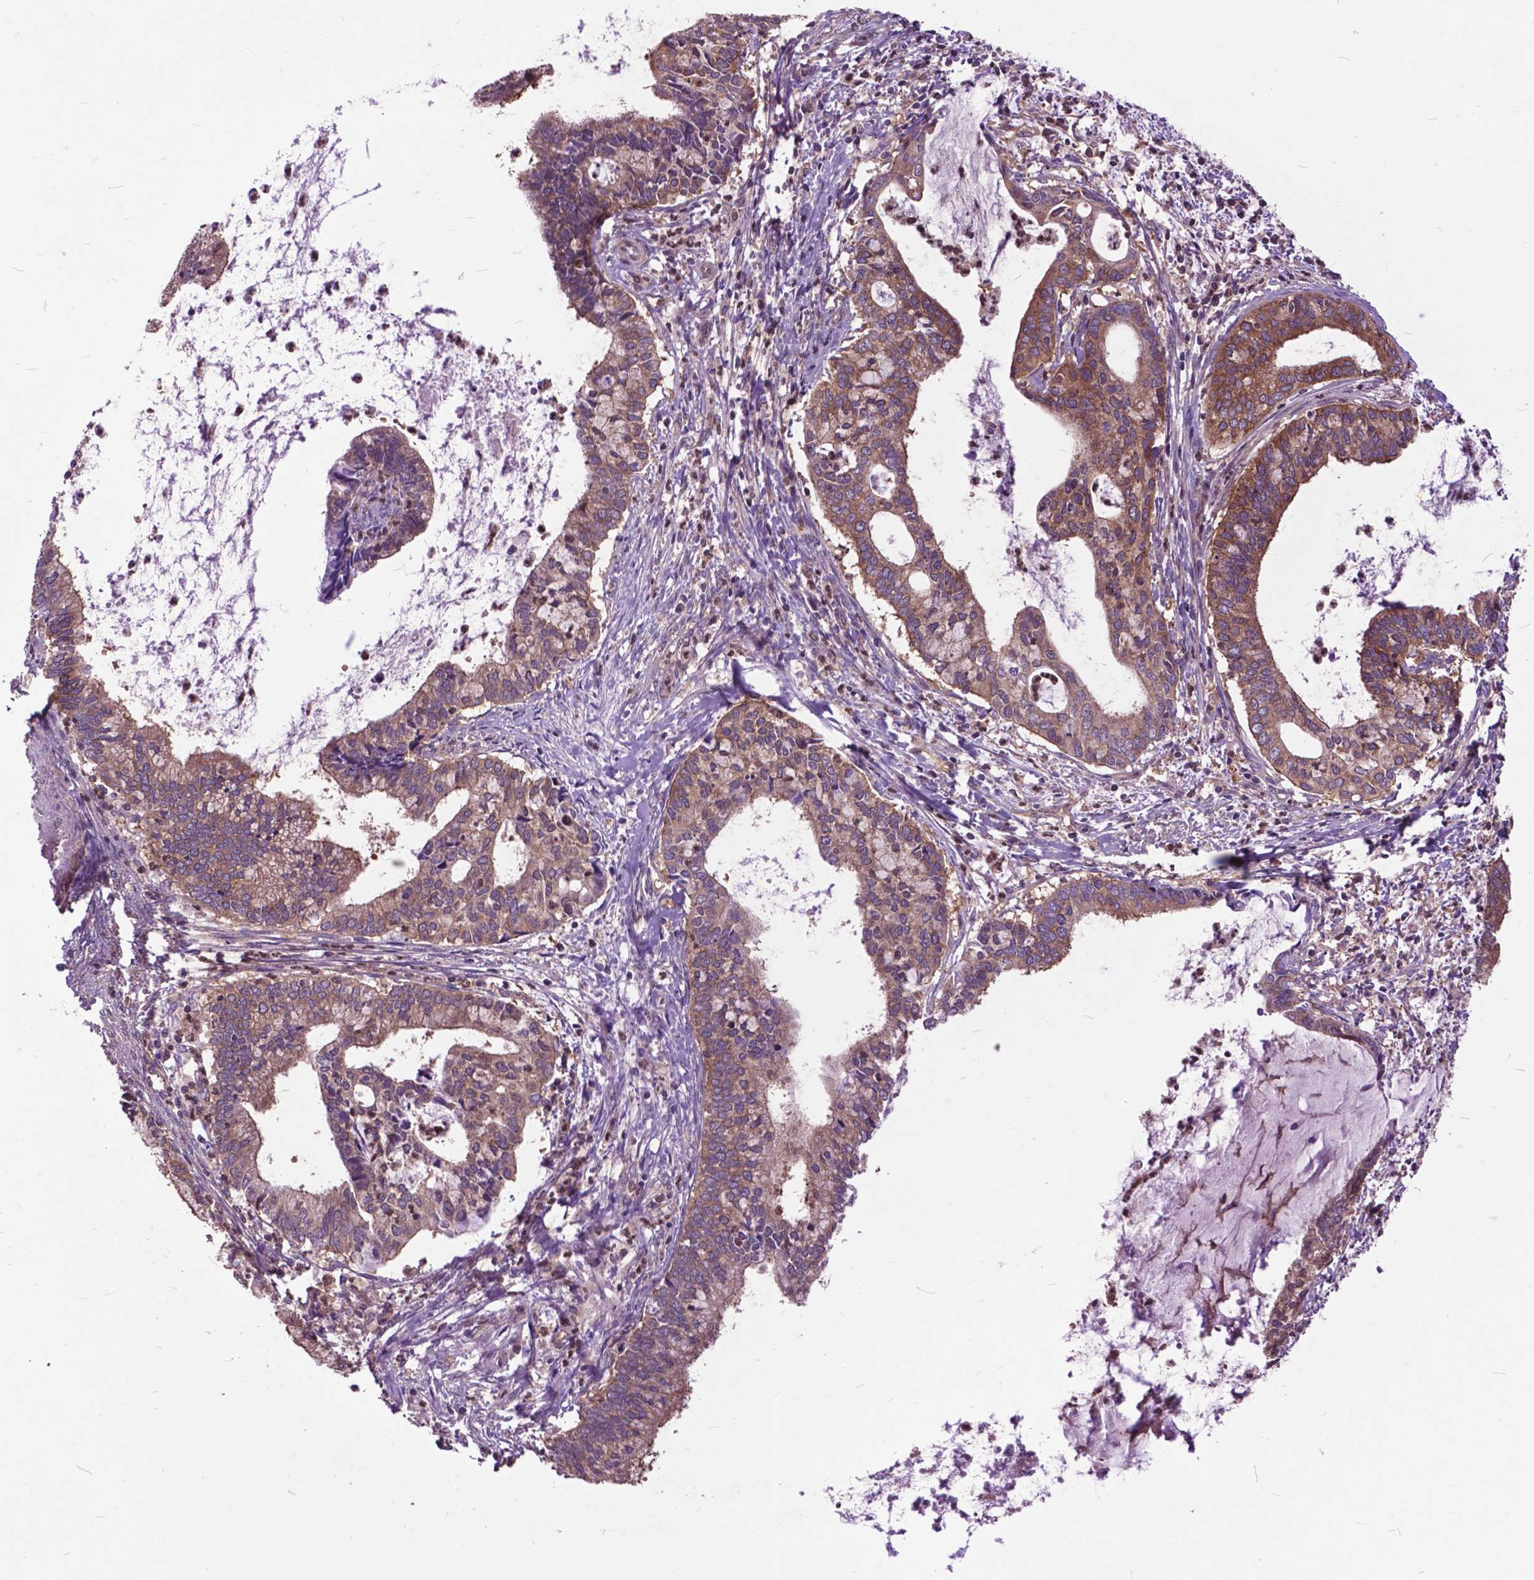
{"staining": {"intensity": "moderate", "quantity": ">75%", "location": "cytoplasmic/membranous"}, "tissue": "cervical cancer", "cell_type": "Tumor cells", "image_type": "cancer", "snomed": [{"axis": "morphology", "description": "Adenocarcinoma, NOS"}, {"axis": "topography", "description": "Cervix"}], "caption": "Human adenocarcinoma (cervical) stained with a brown dye displays moderate cytoplasmic/membranous positive positivity in about >75% of tumor cells.", "gene": "ARAF", "patient": {"sex": "female", "age": 42}}